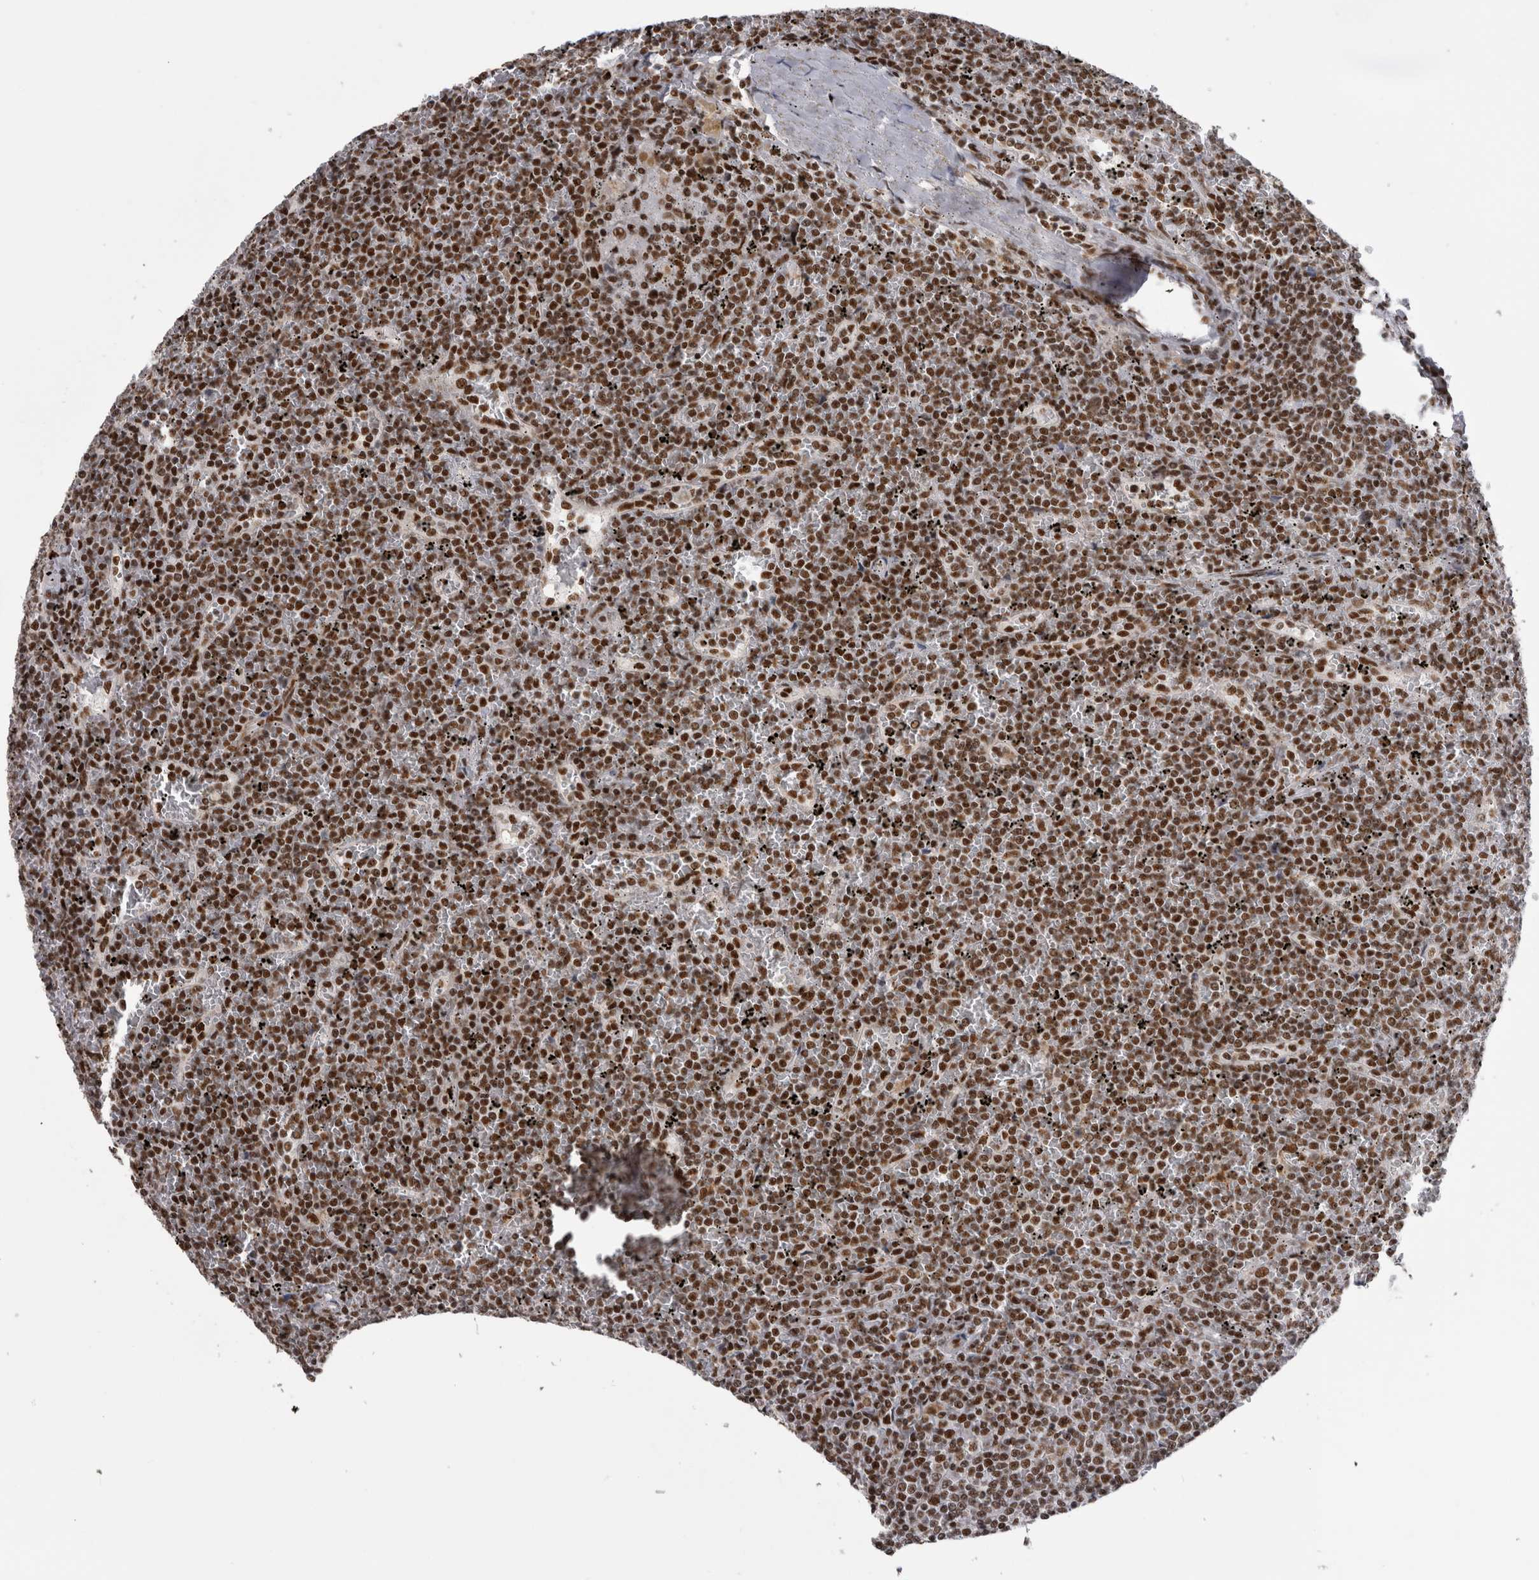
{"staining": {"intensity": "strong", "quantity": ">75%", "location": "nuclear"}, "tissue": "lymphoma", "cell_type": "Tumor cells", "image_type": "cancer", "snomed": [{"axis": "morphology", "description": "Malignant lymphoma, non-Hodgkin's type, Low grade"}, {"axis": "topography", "description": "Spleen"}], "caption": "Protein staining of malignant lymphoma, non-Hodgkin's type (low-grade) tissue shows strong nuclear staining in about >75% of tumor cells.", "gene": "CDK11A", "patient": {"sex": "female", "age": 19}}